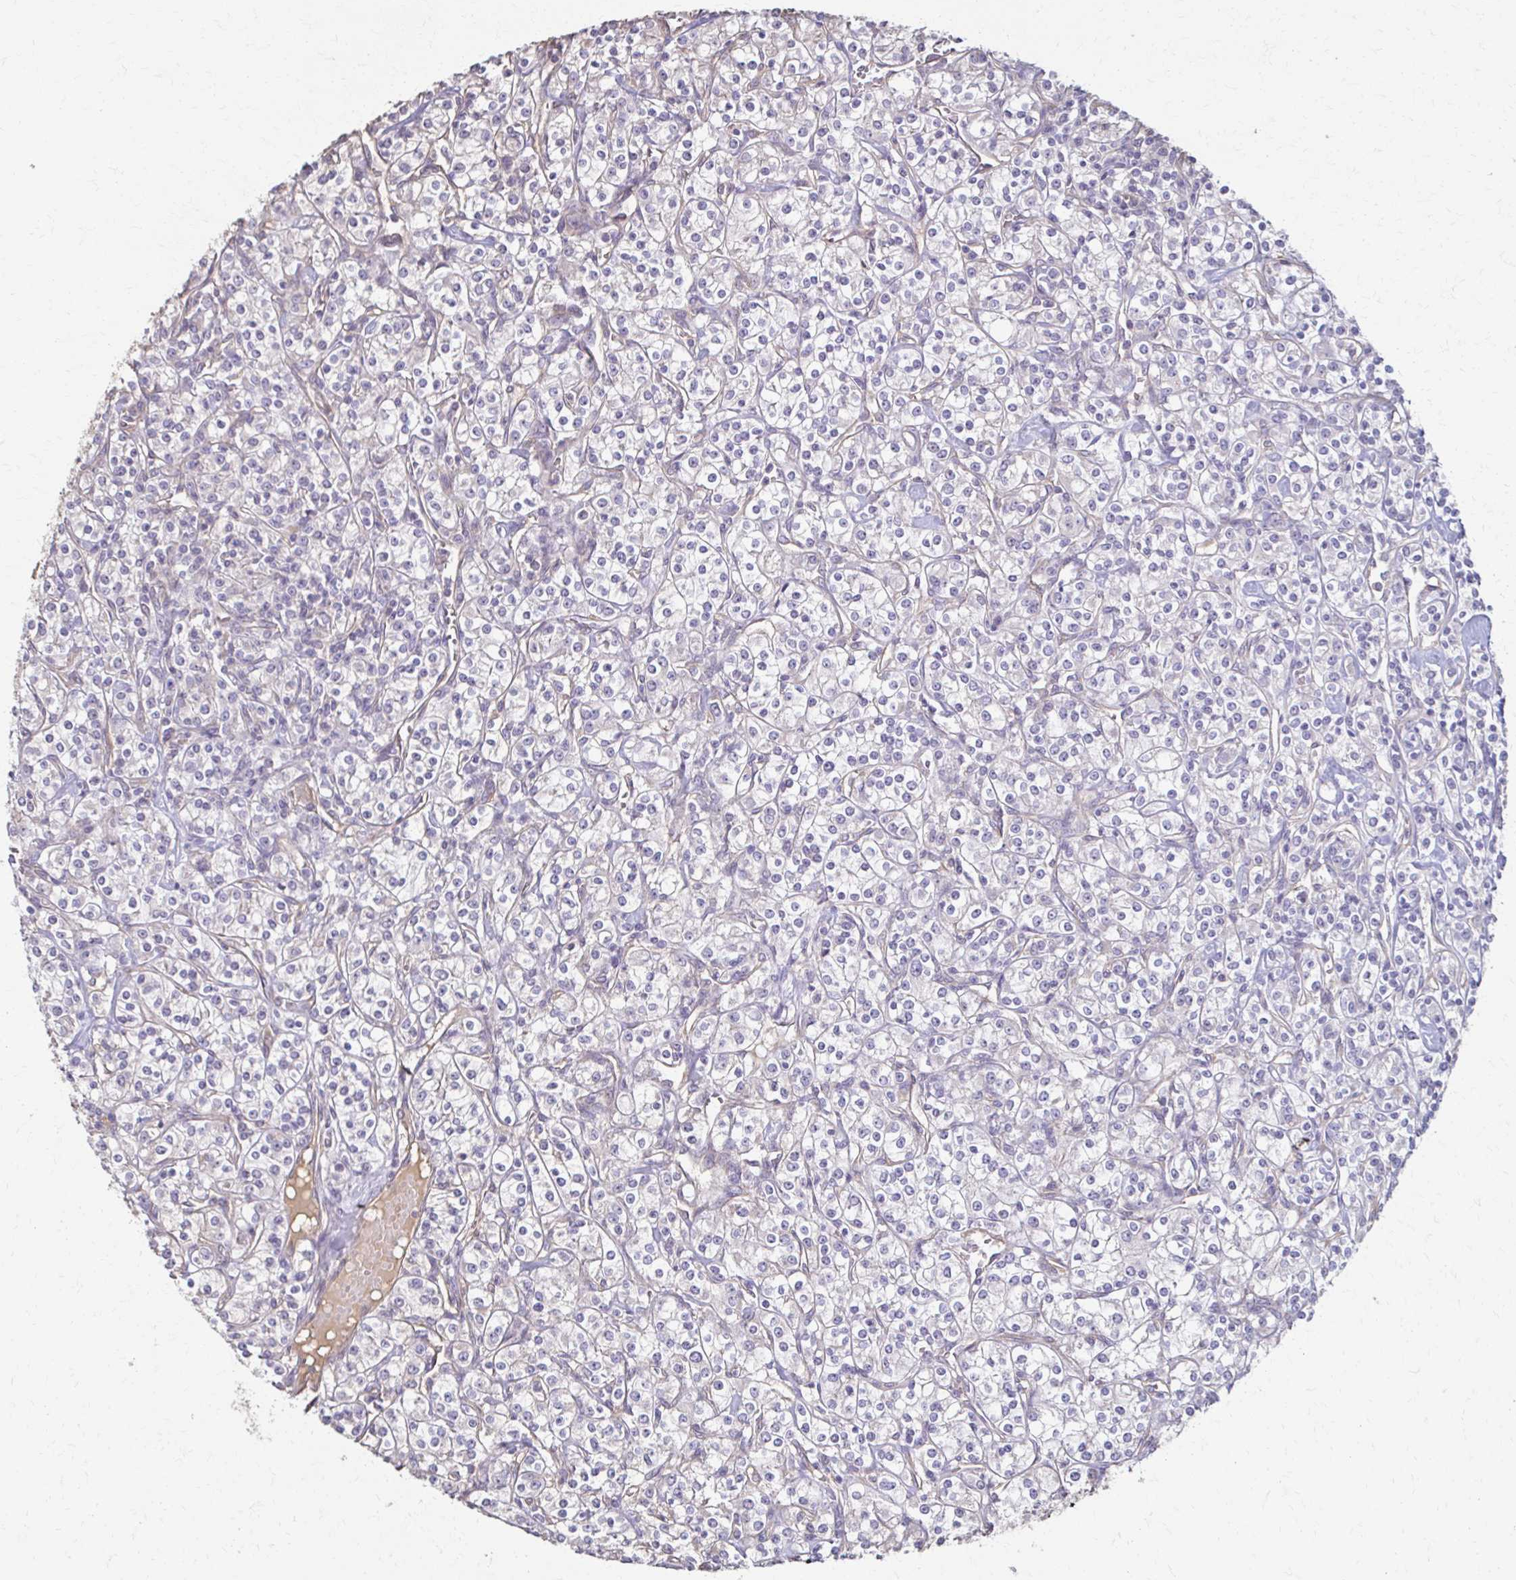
{"staining": {"intensity": "negative", "quantity": "none", "location": "none"}, "tissue": "renal cancer", "cell_type": "Tumor cells", "image_type": "cancer", "snomed": [{"axis": "morphology", "description": "Adenocarcinoma, NOS"}, {"axis": "topography", "description": "Kidney"}], "caption": "DAB (3,3'-diaminobenzidine) immunohistochemical staining of human renal cancer exhibits no significant staining in tumor cells.", "gene": "IL18BP", "patient": {"sex": "male", "age": 77}}